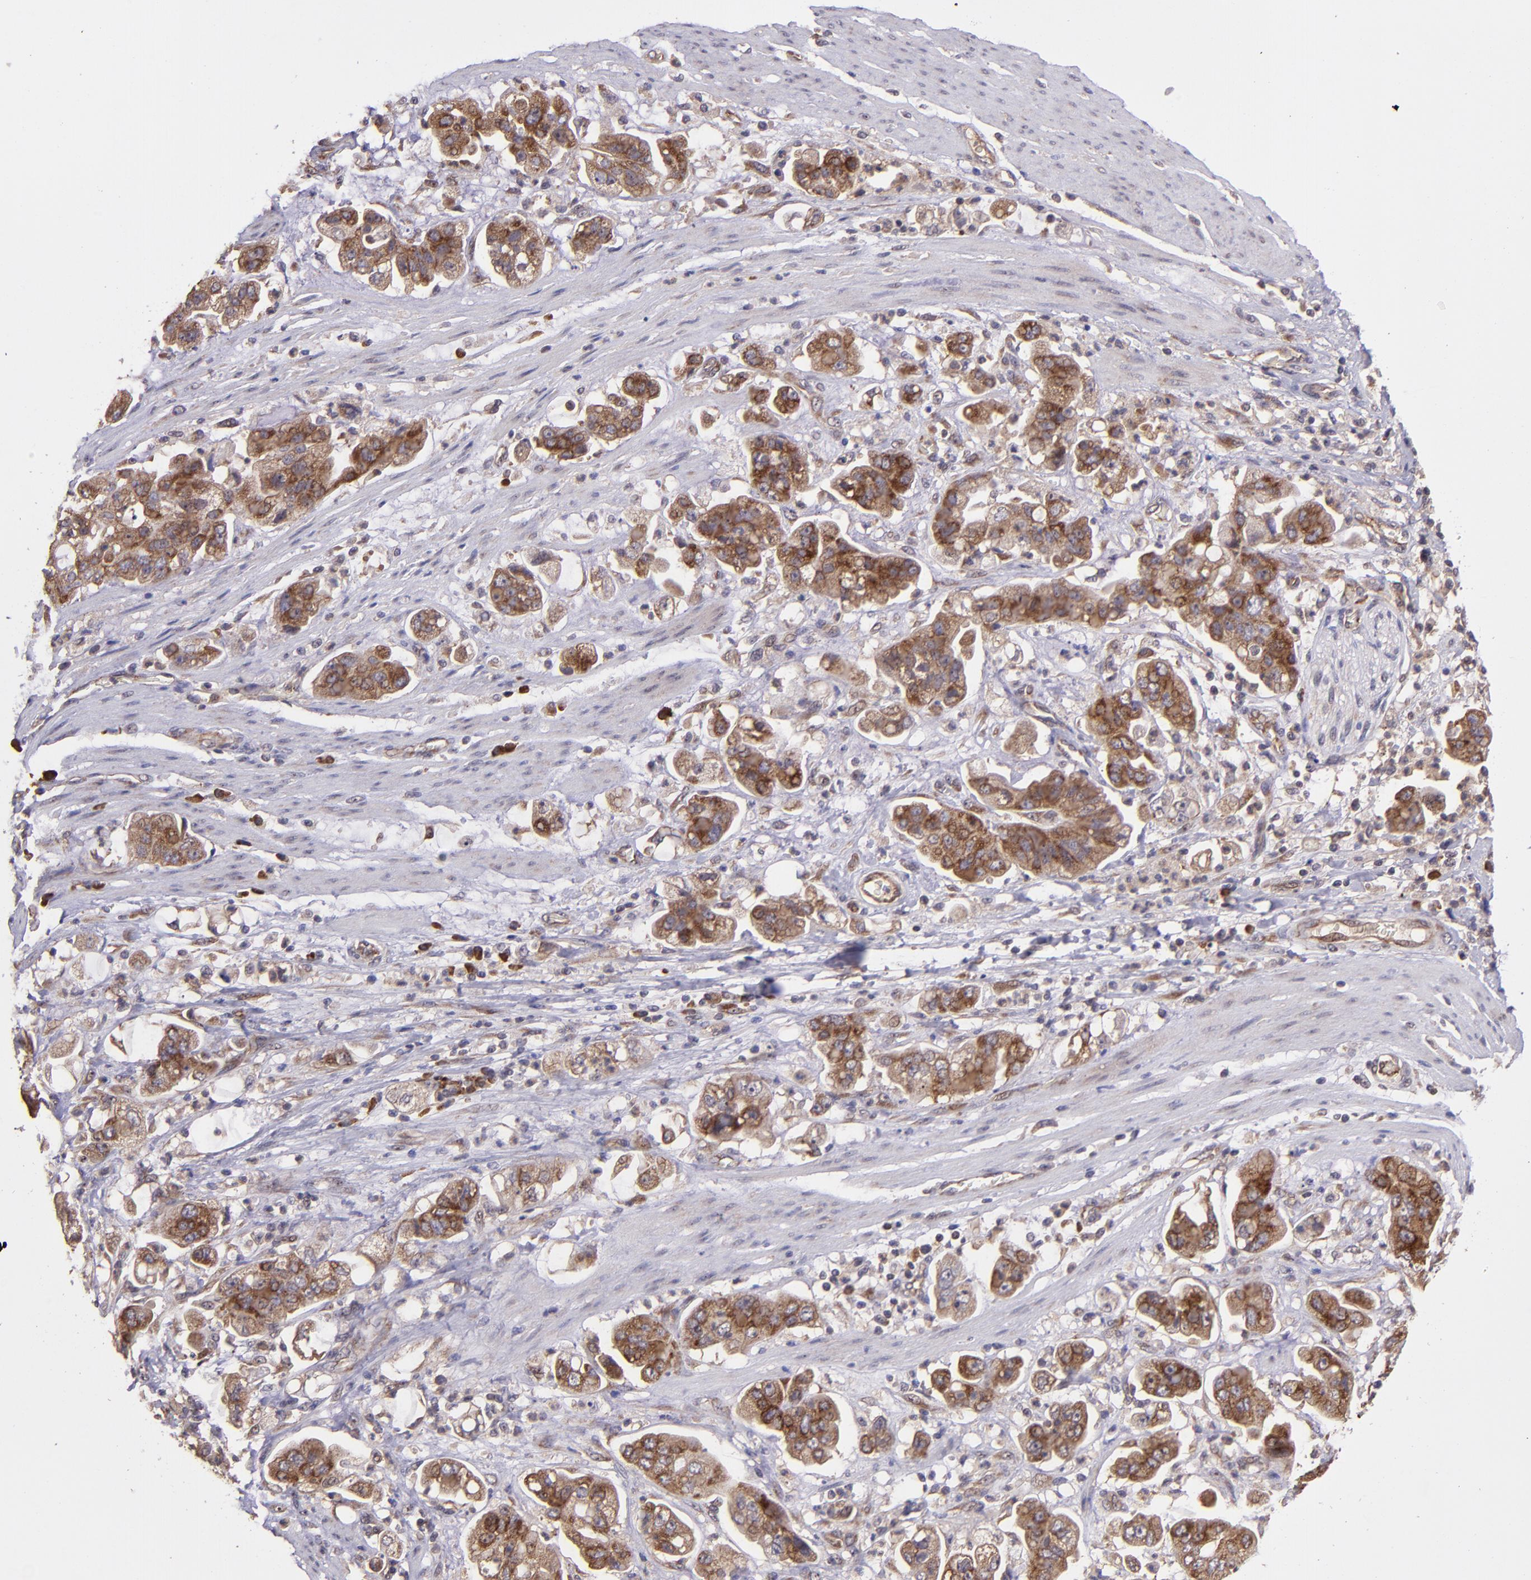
{"staining": {"intensity": "strong", "quantity": ">75%", "location": "cytoplasmic/membranous"}, "tissue": "stomach cancer", "cell_type": "Tumor cells", "image_type": "cancer", "snomed": [{"axis": "morphology", "description": "Adenocarcinoma, NOS"}, {"axis": "topography", "description": "Stomach"}], "caption": "Stomach cancer stained for a protein (brown) demonstrates strong cytoplasmic/membranous positive staining in approximately >75% of tumor cells.", "gene": "USP51", "patient": {"sex": "male", "age": 62}}